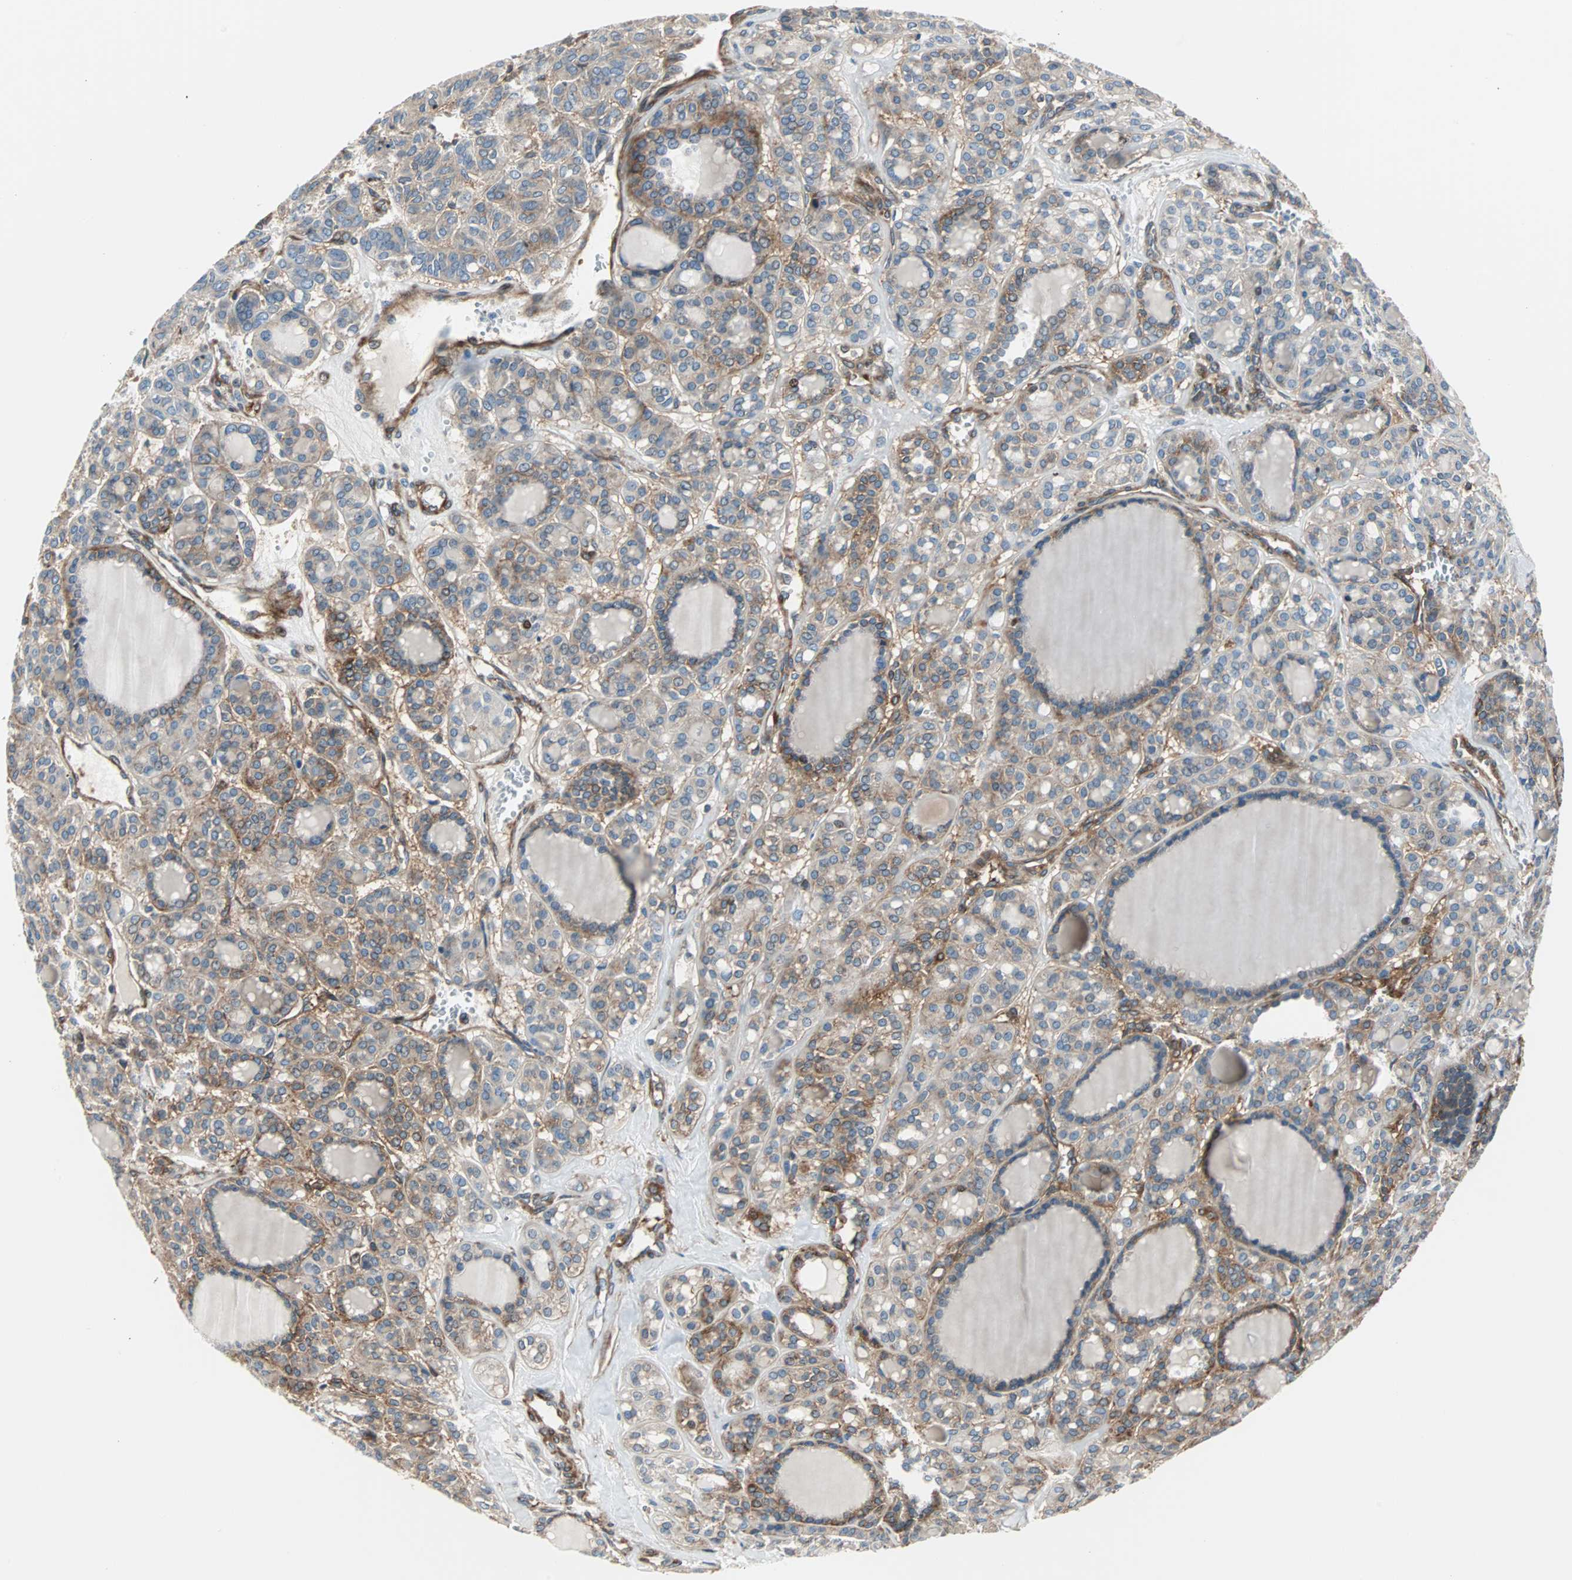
{"staining": {"intensity": "moderate", "quantity": ">75%", "location": "cytoplasmic/membranous"}, "tissue": "thyroid cancer", "cell_type": "Tumor cells", "image_type": "cancer", "snomed": [{"axis": "morphology", "description": "Follicular adenoma carcinoma, NOS"}, {"axis": "topography", "description": "Thyroid gland"}], "caption": "Protein analysis of thyroid follicular adenoma carcinoma tissue exhibits moderate cytoplasmic/membranous staining in about >75% of tumor cells. Nuclei are stained in blue.", "gene": "RELA", "patient": {"sex": "female", "age": 71}}